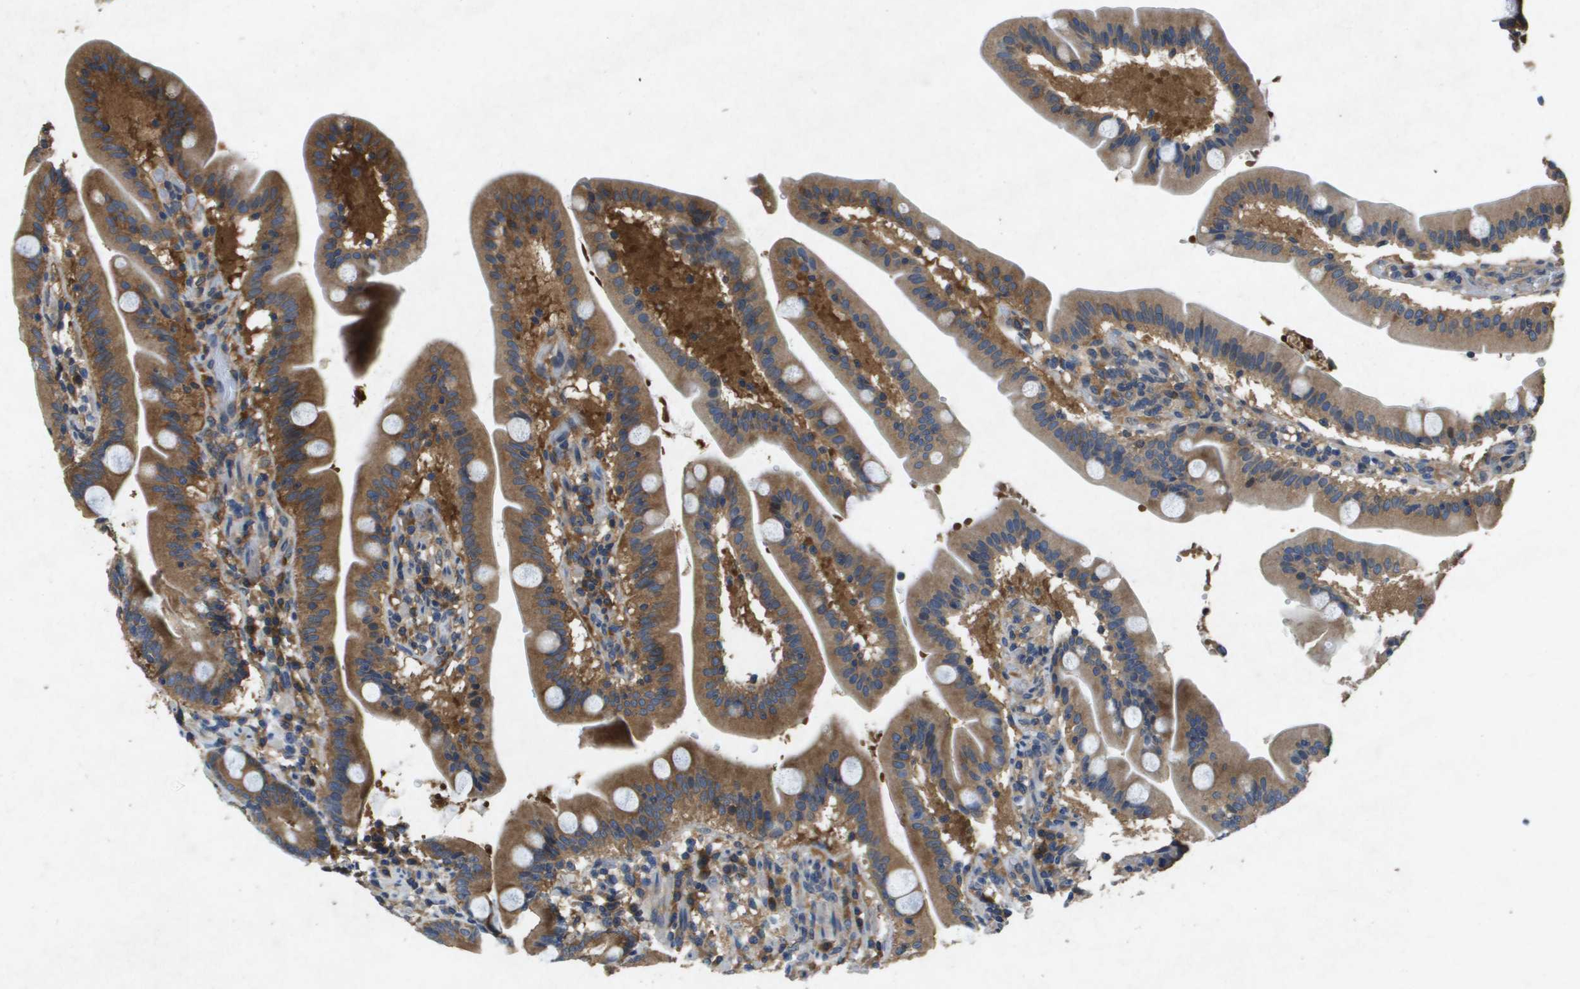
{"staining": {"intensity": "strong", "quantity": ">75%", "location": "cytoplasmic/membranous"}, "tissue": "duodenum", "cell_type": "Glandular cells", "image_type": "normal", "snomed": [{"axis": "morphology", "description": "Normal tissue, NOS"}, {"axis": "topography", "description": "Duodenum"}], "caption": "Immunohistochemical staining of unremarkable duodenum demonstrates high levels of strong cytoplasmic/membranous positivity in approximately >75% of glandular cells.", "gene": "PTPRT", "patient": {"sex": "male", "age": 54}}